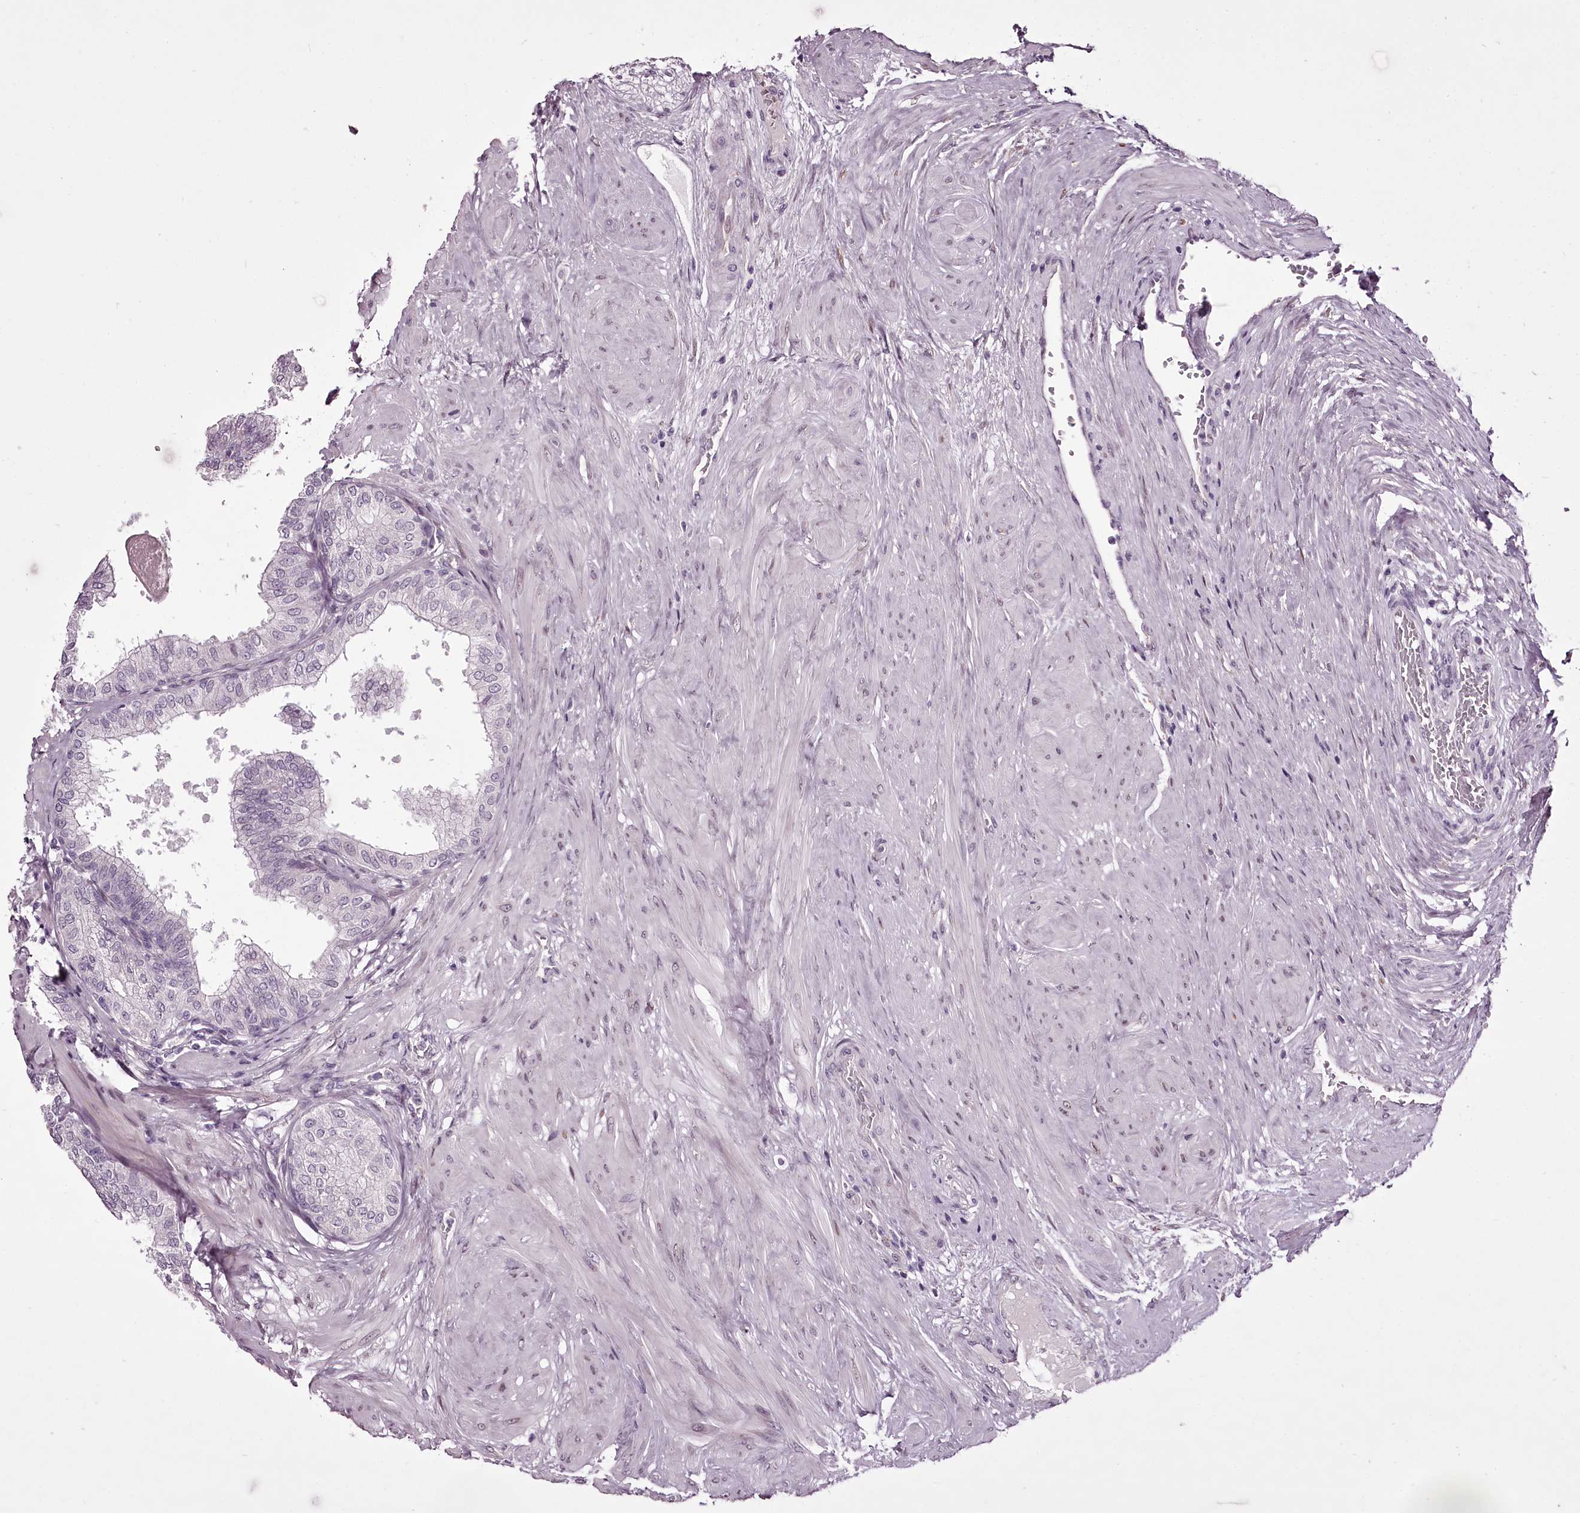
{"staining": {"intensity": "weak", "quantity": "<25%", "location": "nuclear"}, "tissue": "prostate", "cell_type": "Glandular cells", "image_type": "normal", "snomed": [{"axis": "morphology", "description": "Normal tissue, NOS"}, {"axis": "topography", "description": "Prostate"}], "caption": "This is an immunohistochemistry photomicrograph of benign human prostate. There is no positivity in glandular cells.", "gene": "C1orf56", "patient": {"sex": "male", "age": 60}}